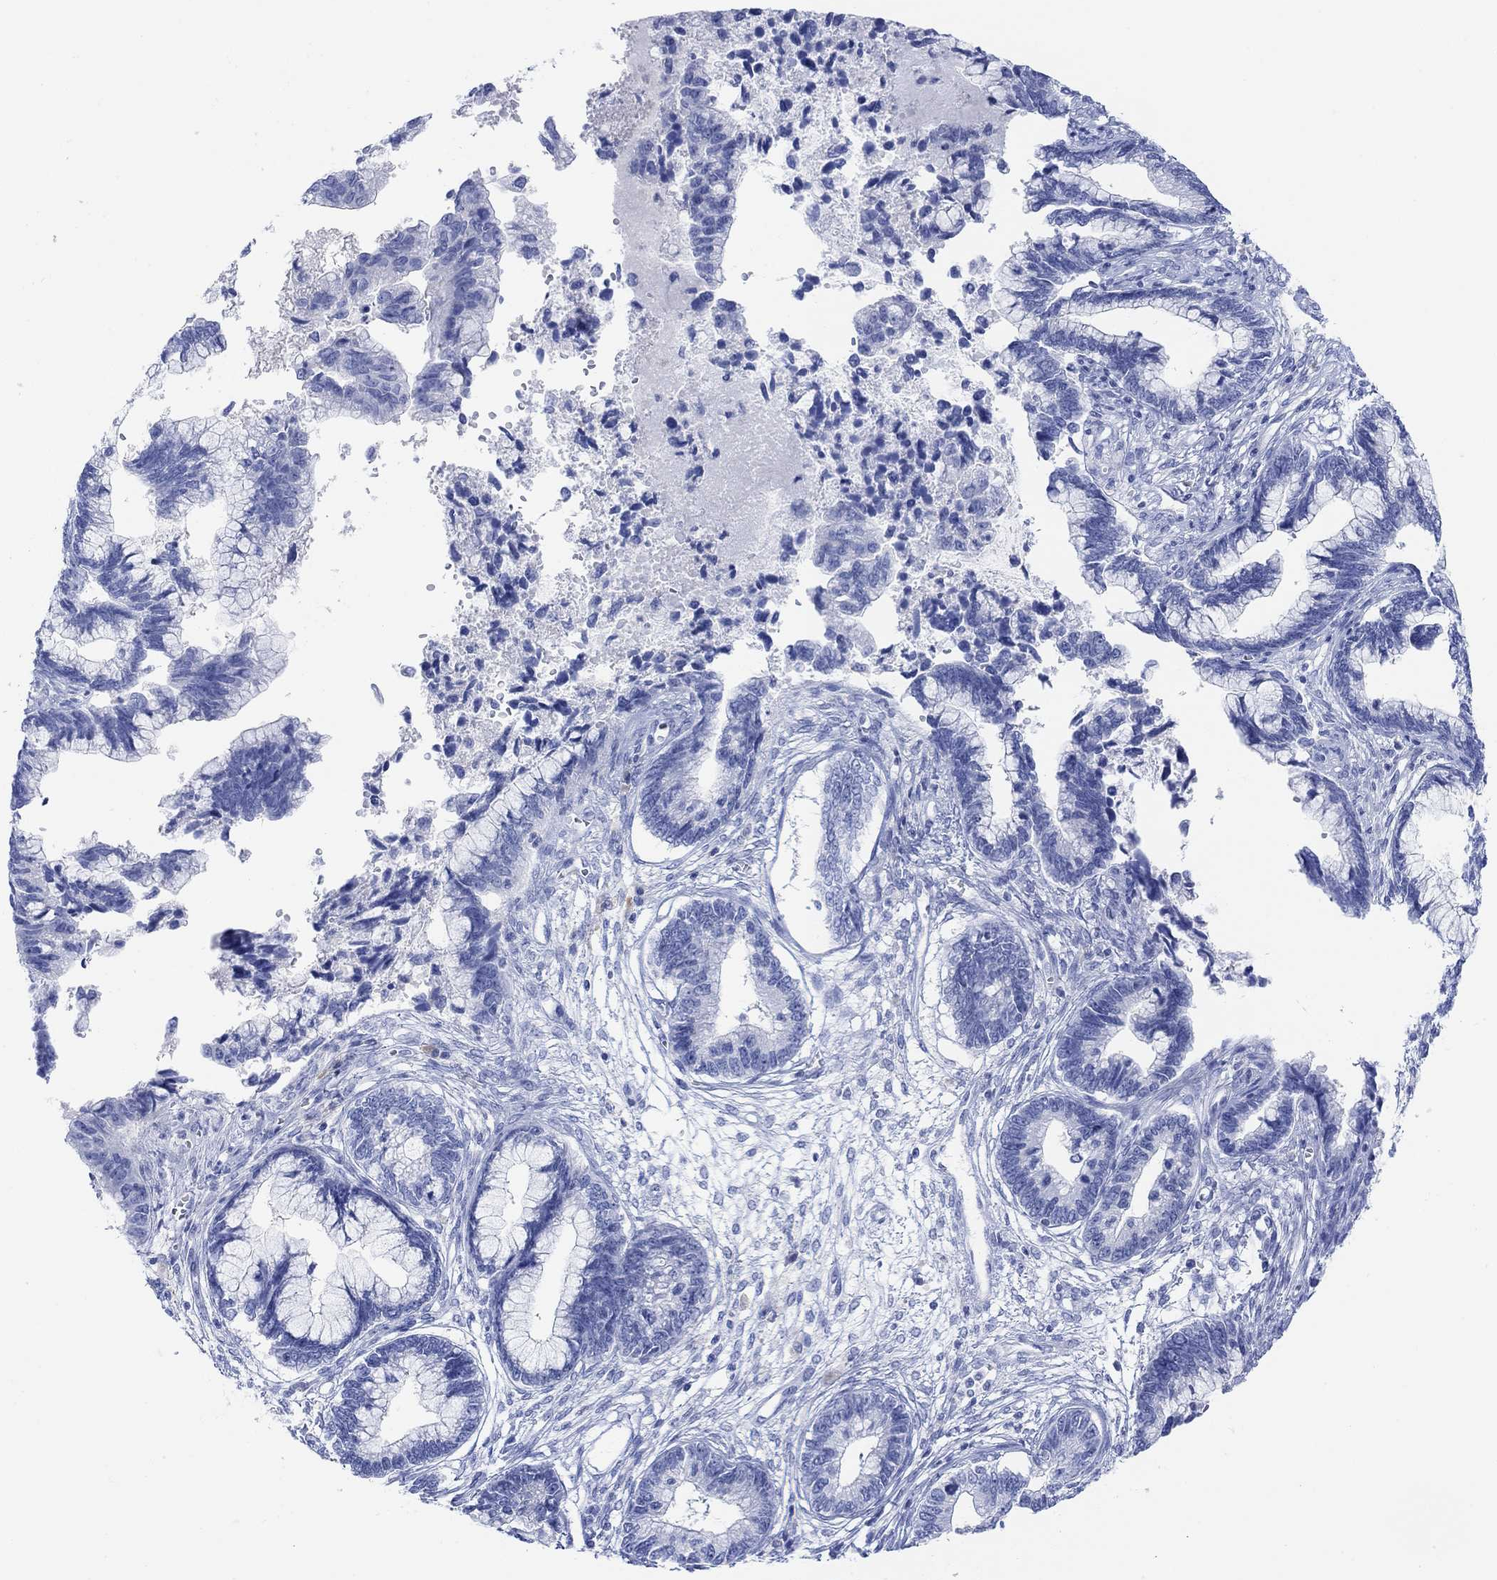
{"staining": {"intensity": "negative", "quantity": "none", "location": "none"}, "tissue": "cervical cancer", "cell_type": "Tumor cells", "image_type": "cancer", "snomed": [{"axis": "morphology", "description": "Adenocarcinoma, NOS"}, {"axis": "topography", "description": "Cervix"}], "caption": "Tumor cells show no significant protein positivity in cervical cancer (adenocarcinoma). Brightfield microscopy of immunohistochemistry (IHC) stained with DAB (3,3'-diaminobenzidine) (brown) and hematoxylin (blue), captured at high magnification.", "gene": "GNG13", "patient": {"sex": "female", "age": 44}}